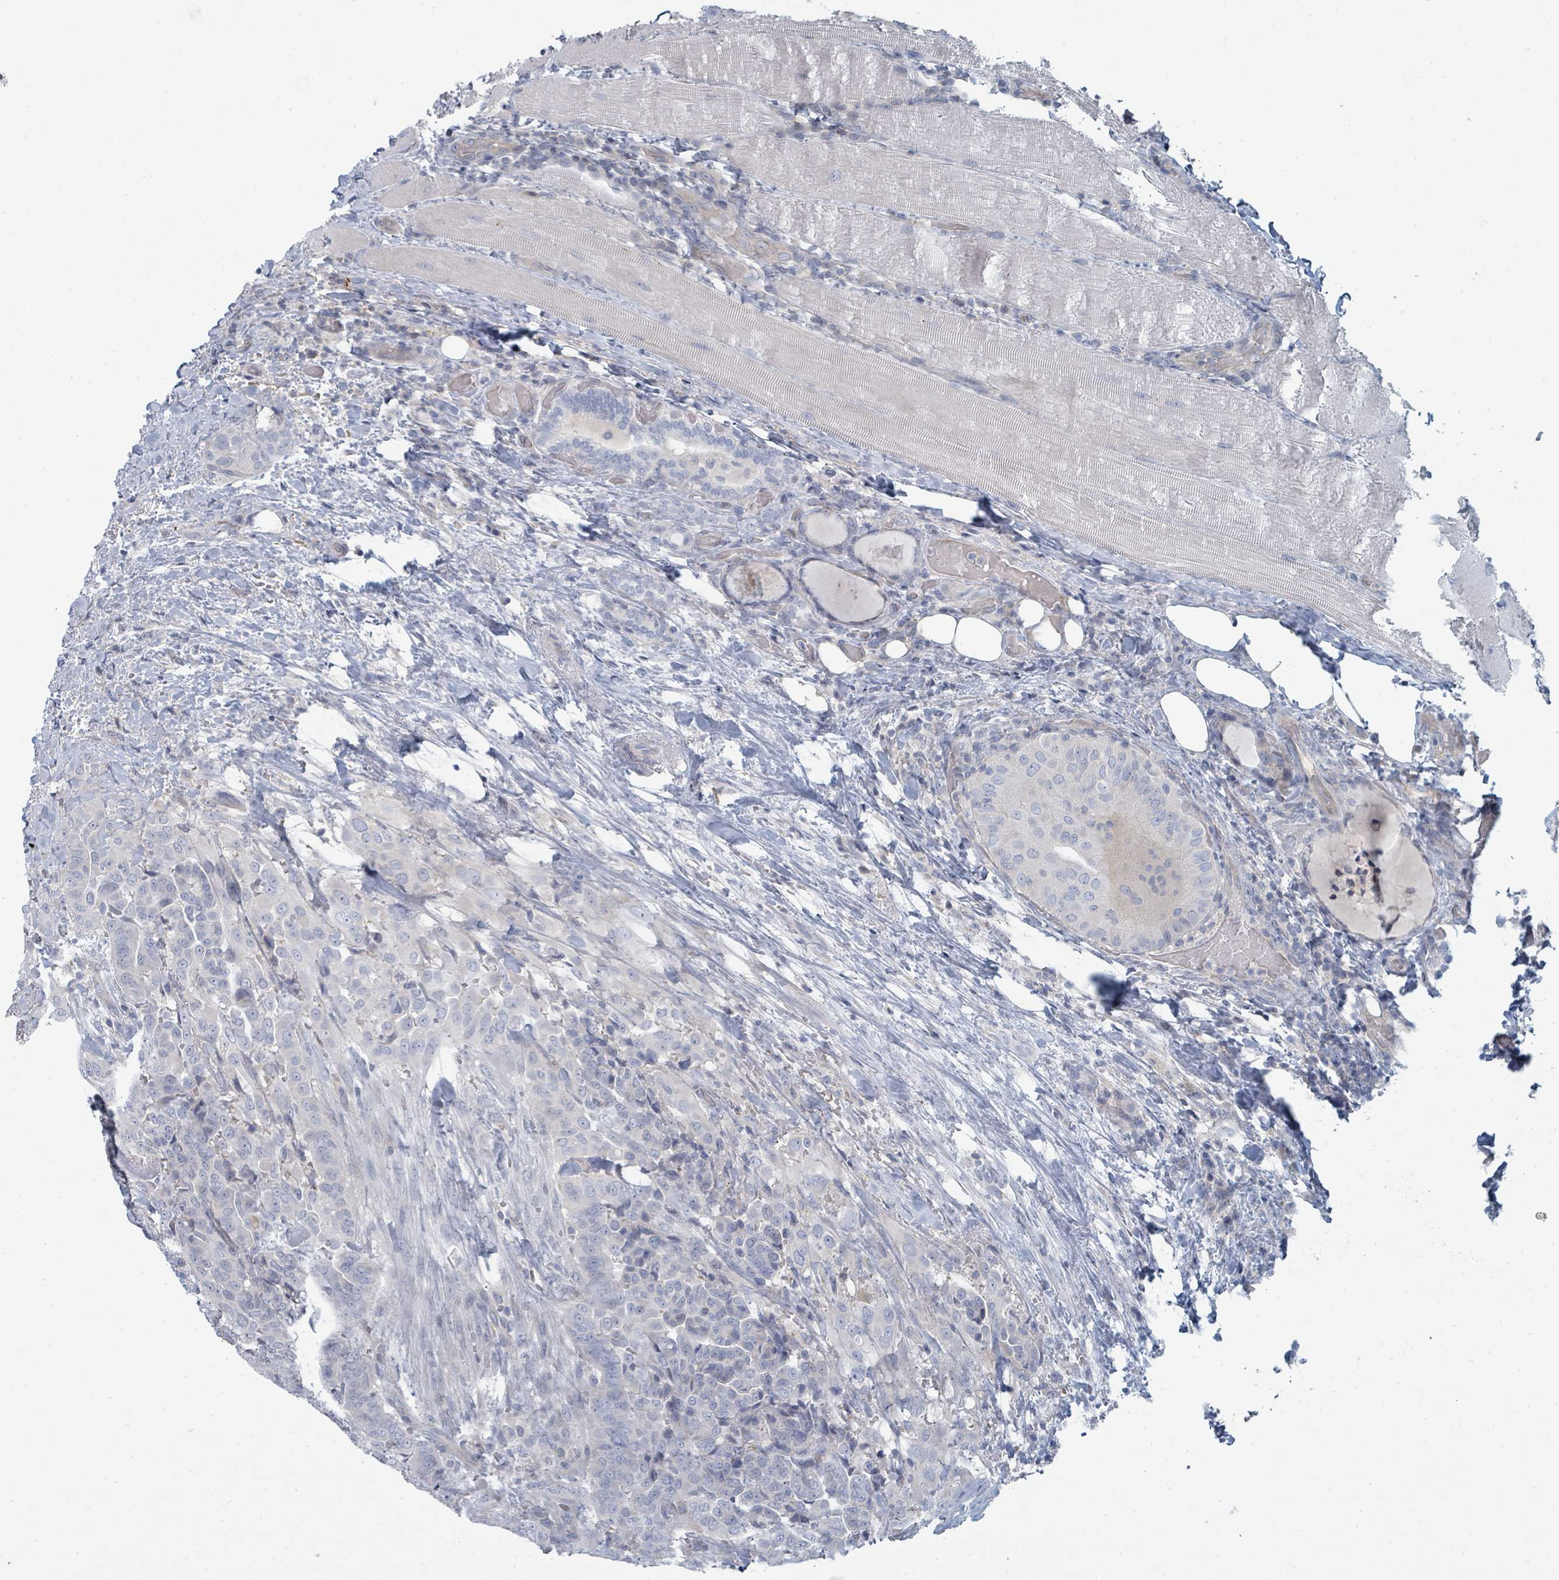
{"staining": {"intensity": "negative", "quantity": "none", "location": "none"}, "tissue": "thyroid cancer", "cell_type": "Tumor cells", "image_type": "cancer", "snomed": [{"axis": "morphology", "description": "Papillary adenocarcinoma, NOS"}, {"axis": "topography", "description": "Thyroid gland"}], "caption": "Tumor cells are negative for protein expression in human thyroid cancer (papillary adenocarcinoma). (Stains: DAB (3,3'-diaminobenzidine) immunohistochemistry (IHC) with hematoxylin counter stain, Microscopy: brightfield microscopy at high magnification).", "gene": "SLC25A45", "patient": {"sex": "male", "age": 61}}